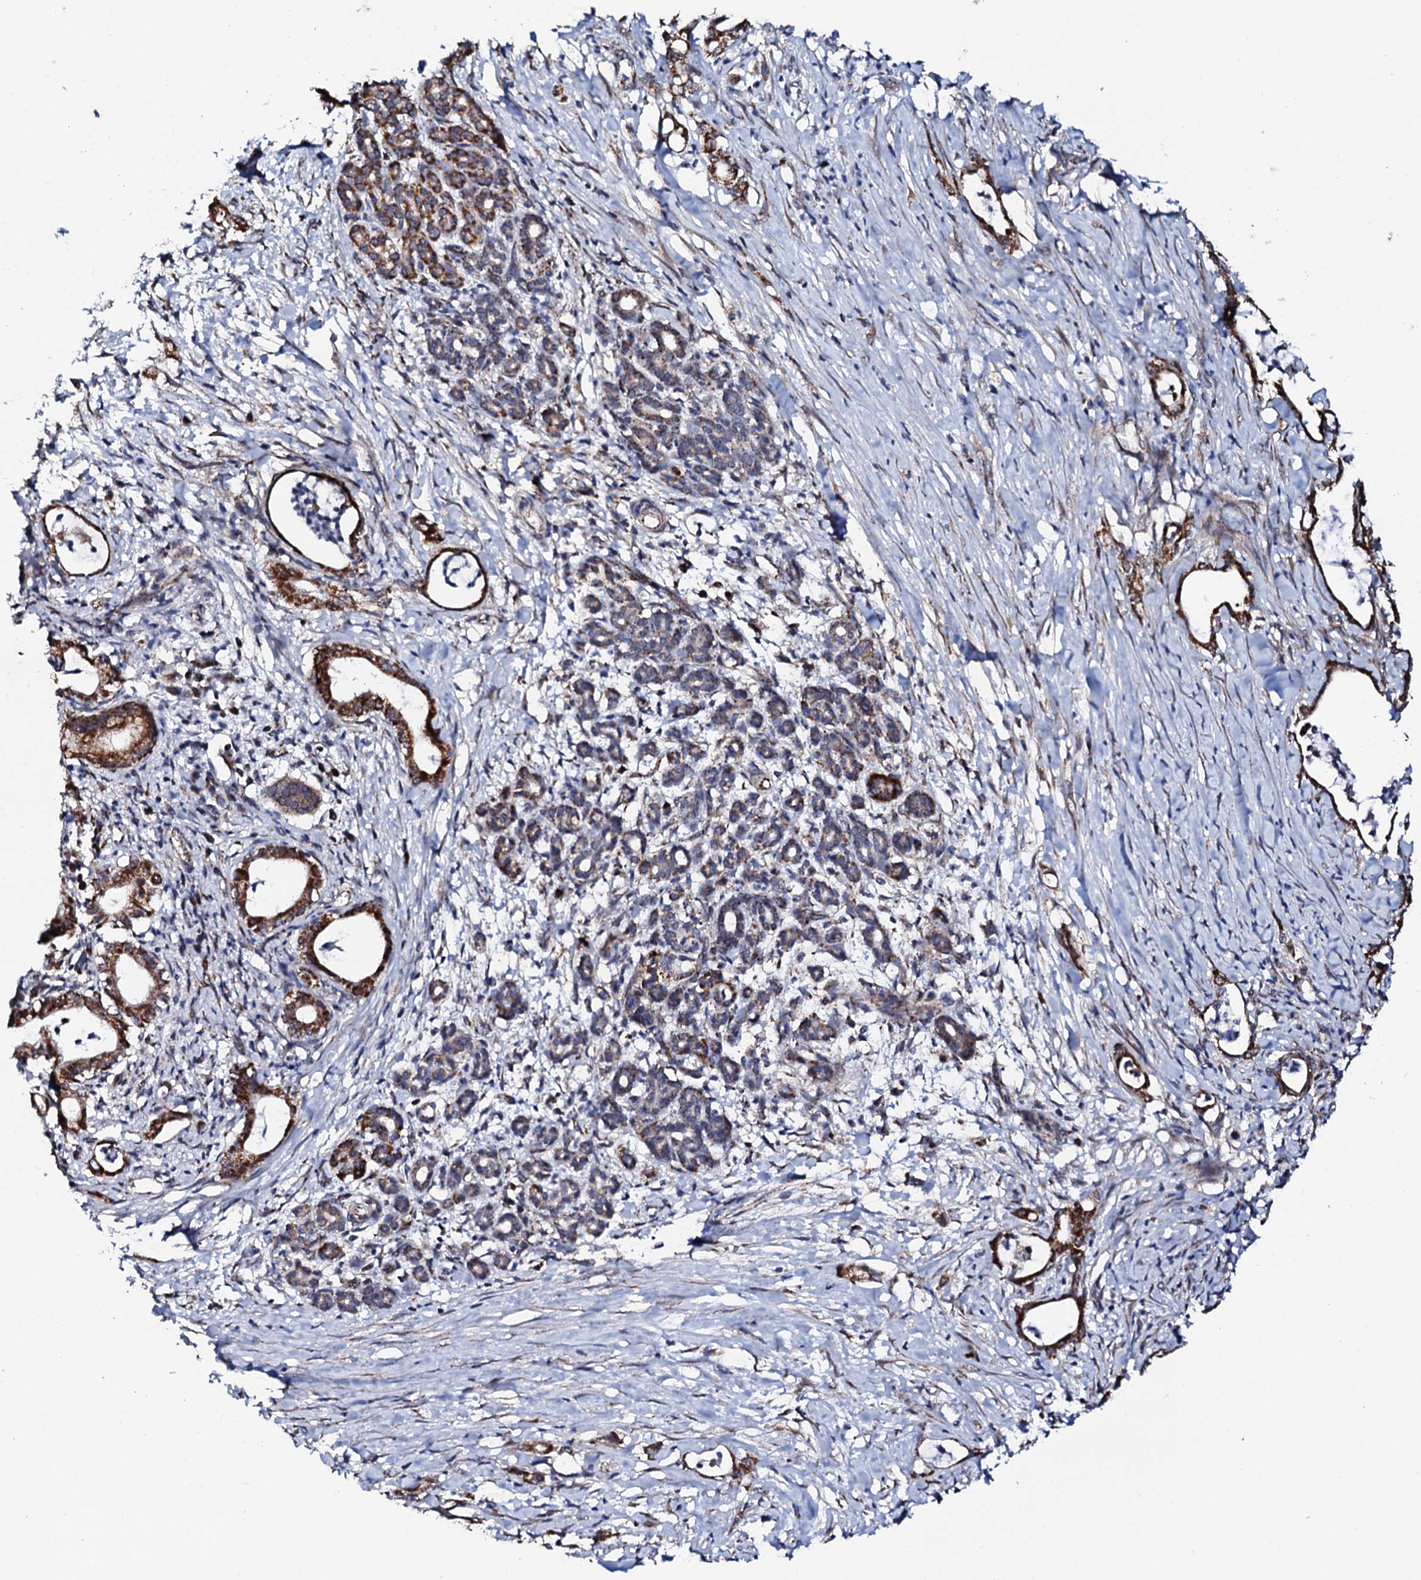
{"staining": {"intensity": "strong", "quantity": ">75%", "location": "cytoplasmic/membranous"}, "tissue": "pancreatic cancer", "cell_type": "Tumor cells", "image_type": "cancer", "snomed": [{"axis": "morphology", "description": "Adenocarcinoma, NOS"}, {"axis": "topography", "description": "Pancreas"}], "caption": "Immunohistochemistry (IHC) image of neoplastic tissue: human pancreatic cancer stained using IHC displays high levels of strong protein expression localized specifically in the cytoplasmic/membranous of tumor cells, appearing as a cytoplasmic/membranous brown color.", "gene": "MTIF3", "patient": {"sex": "female", "age": 55}}